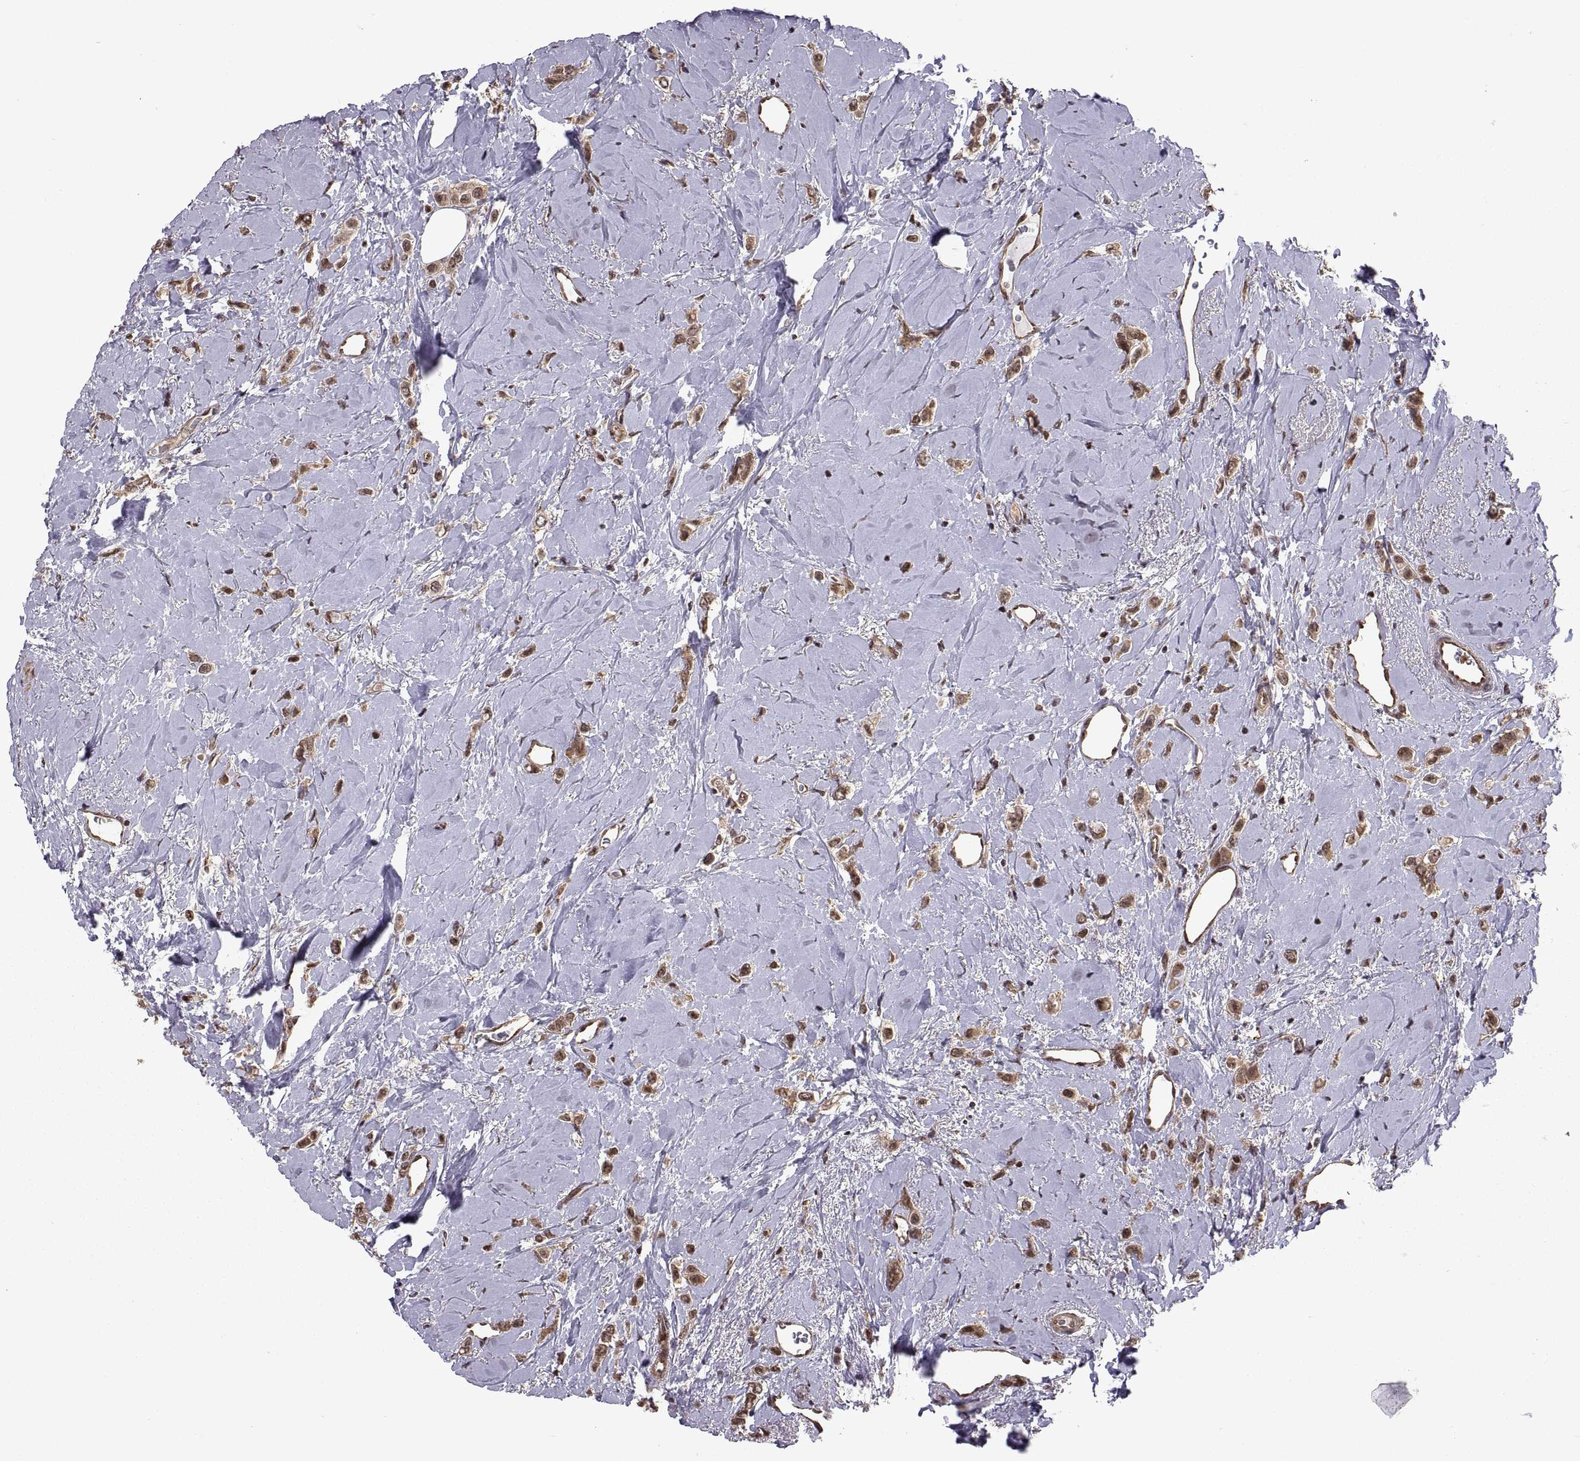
{"staining": {"intensity": "moderate", "quantity": ">75%", "location": "cytoplasmic/membranous"}, "tissue": "breast cancer", "cell_type": "Tumor cells", "image_type": "cancer", "snomed": [{"axis": "morphology", "description": "Lobular carcinoma"}, {"axis": "topography", "description": "Breast"}], "caption": "Protein staining demonstrates moderate cytoplasmic/membranous staining in approximately >75% of tumor cells in breast cancer. (IHC, brightfield microscopy, high magnification).", "gene": "ARRB1", "patient": {"sex": "female", "age": 66}}